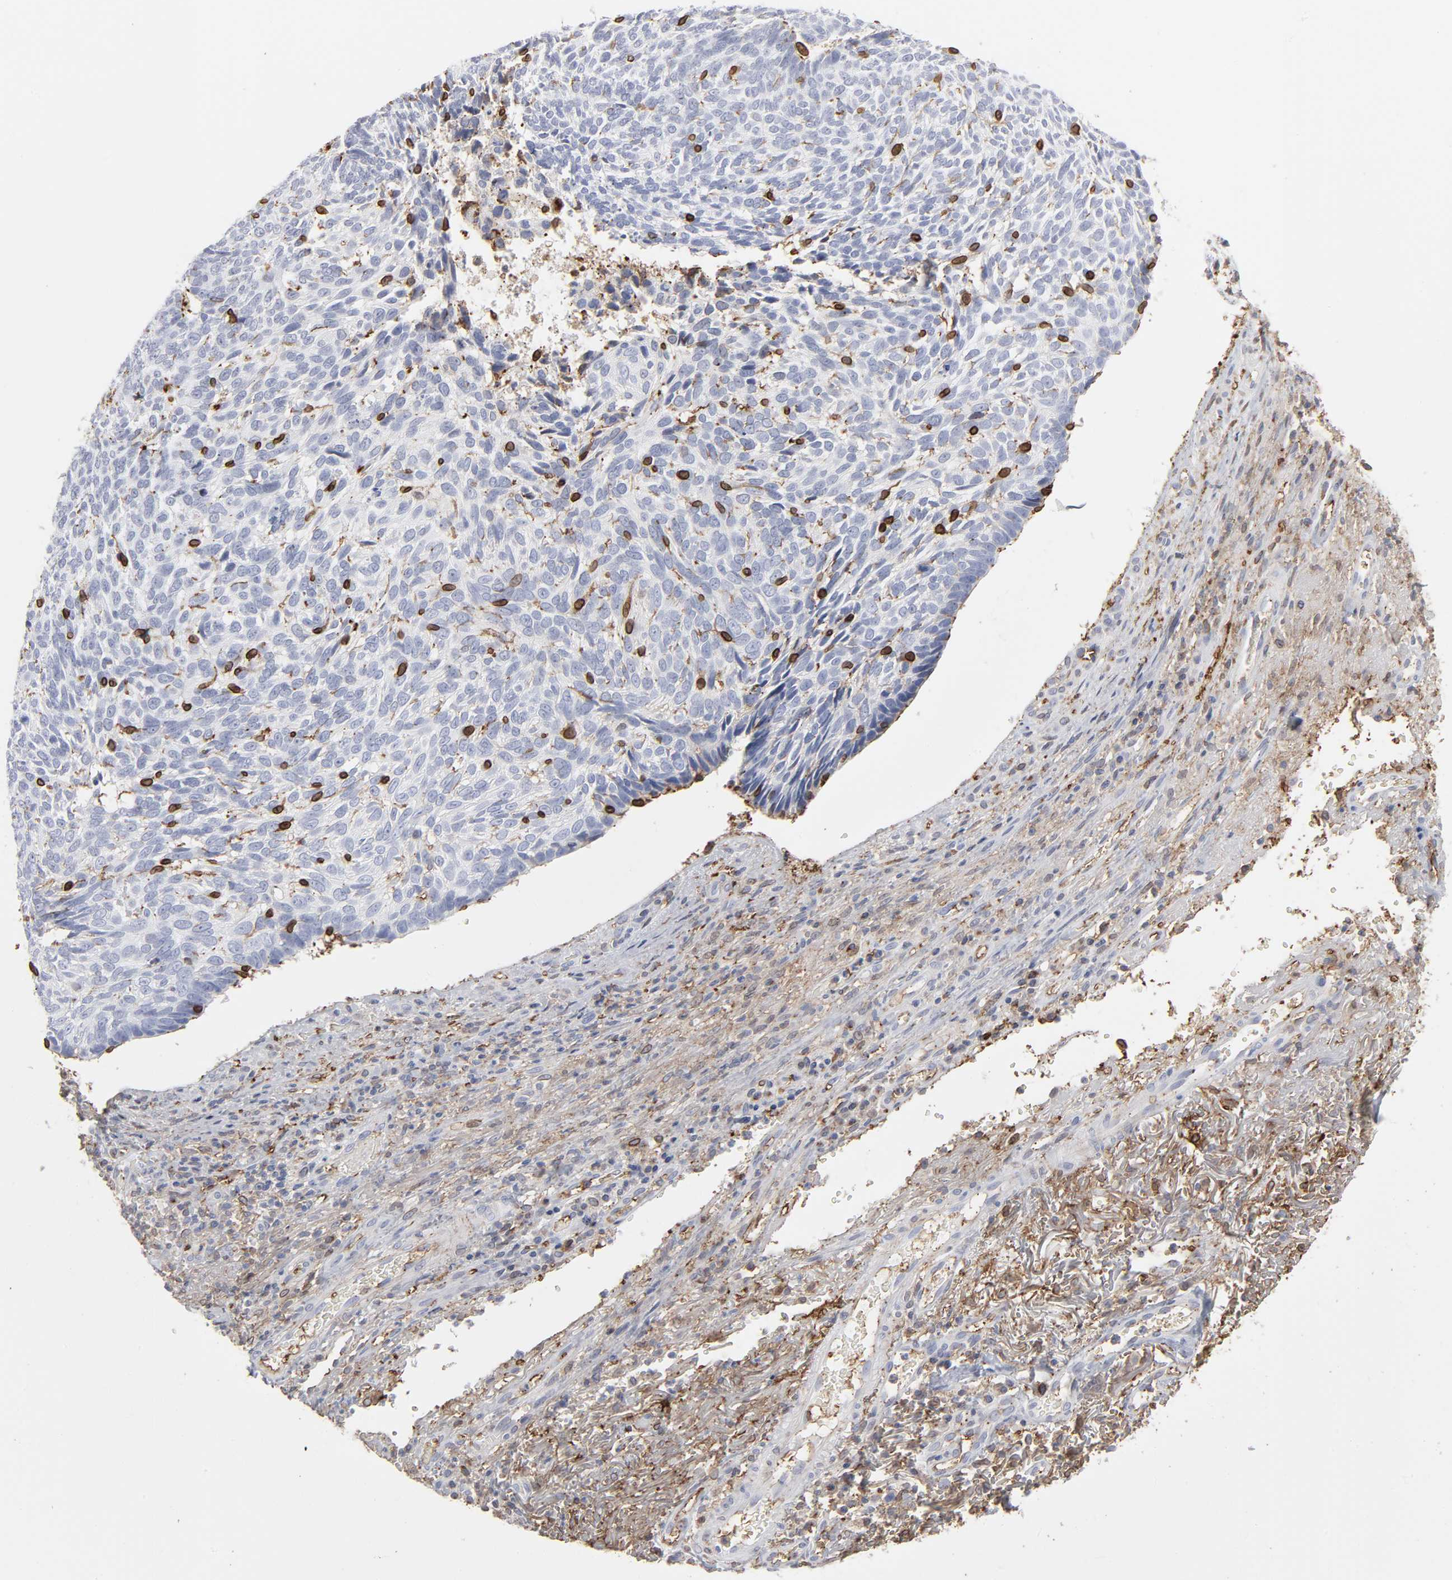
{"staining": {"intensity": "moderate", "quantity": "<25%", "location": "cytoplasmic/membranous,nuclear"}, "tissue": "skin cancer", "cell_type": "Tumor cells", "image_type": "cancer", "snomed": [{"axis": "morphology", "description": "Basal cell carcinoma"}, {"axis": "topography", "description": "Skin"}], "caption": "IHC (DAB) staining of skin cancer demonstrates moderate cytoplasmic/membranous and nuclear protein positivity in approximately <25% of tumor cells.", "gene": "ANXA5", "patient": {"sex": "male", "age": 72}}